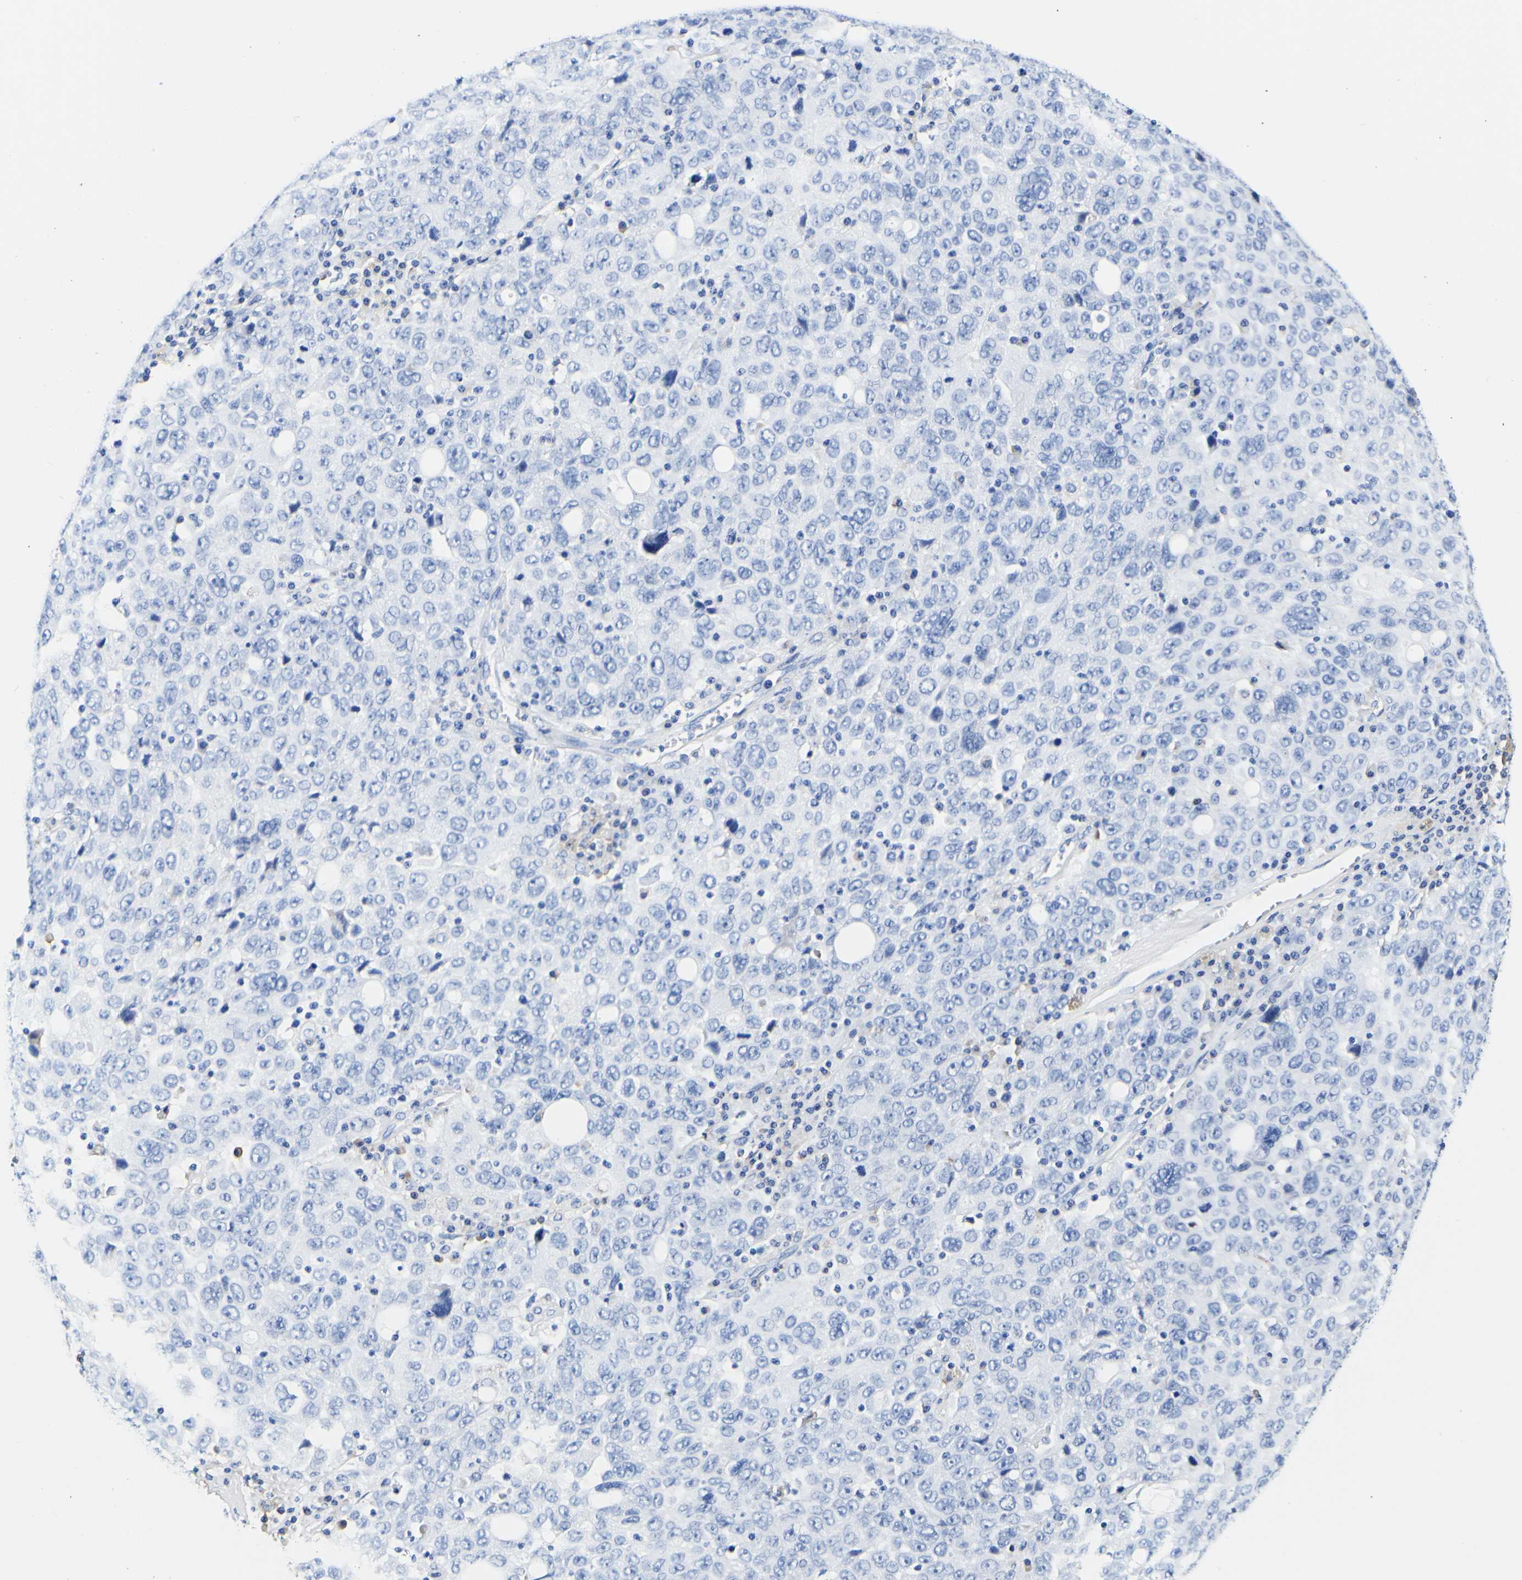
{"staining": {"intensity": "negative", "quantity": "none", "location": "none"}, "tissue": "ovarian cancer", "cell_type": "Tumor cells", "image_type": "cancer", "snomed": [{"axis": "morphology", "description": "Carcinoma, endometroid"}, {"axis": "topography", "description": "Ovary"}], "caption": "Tumor cells show no significant positivity in ovarian cancer (endometroid carcinoma).", "gene": "P4HB", "patient": {"sex": "female", "age": 62}}